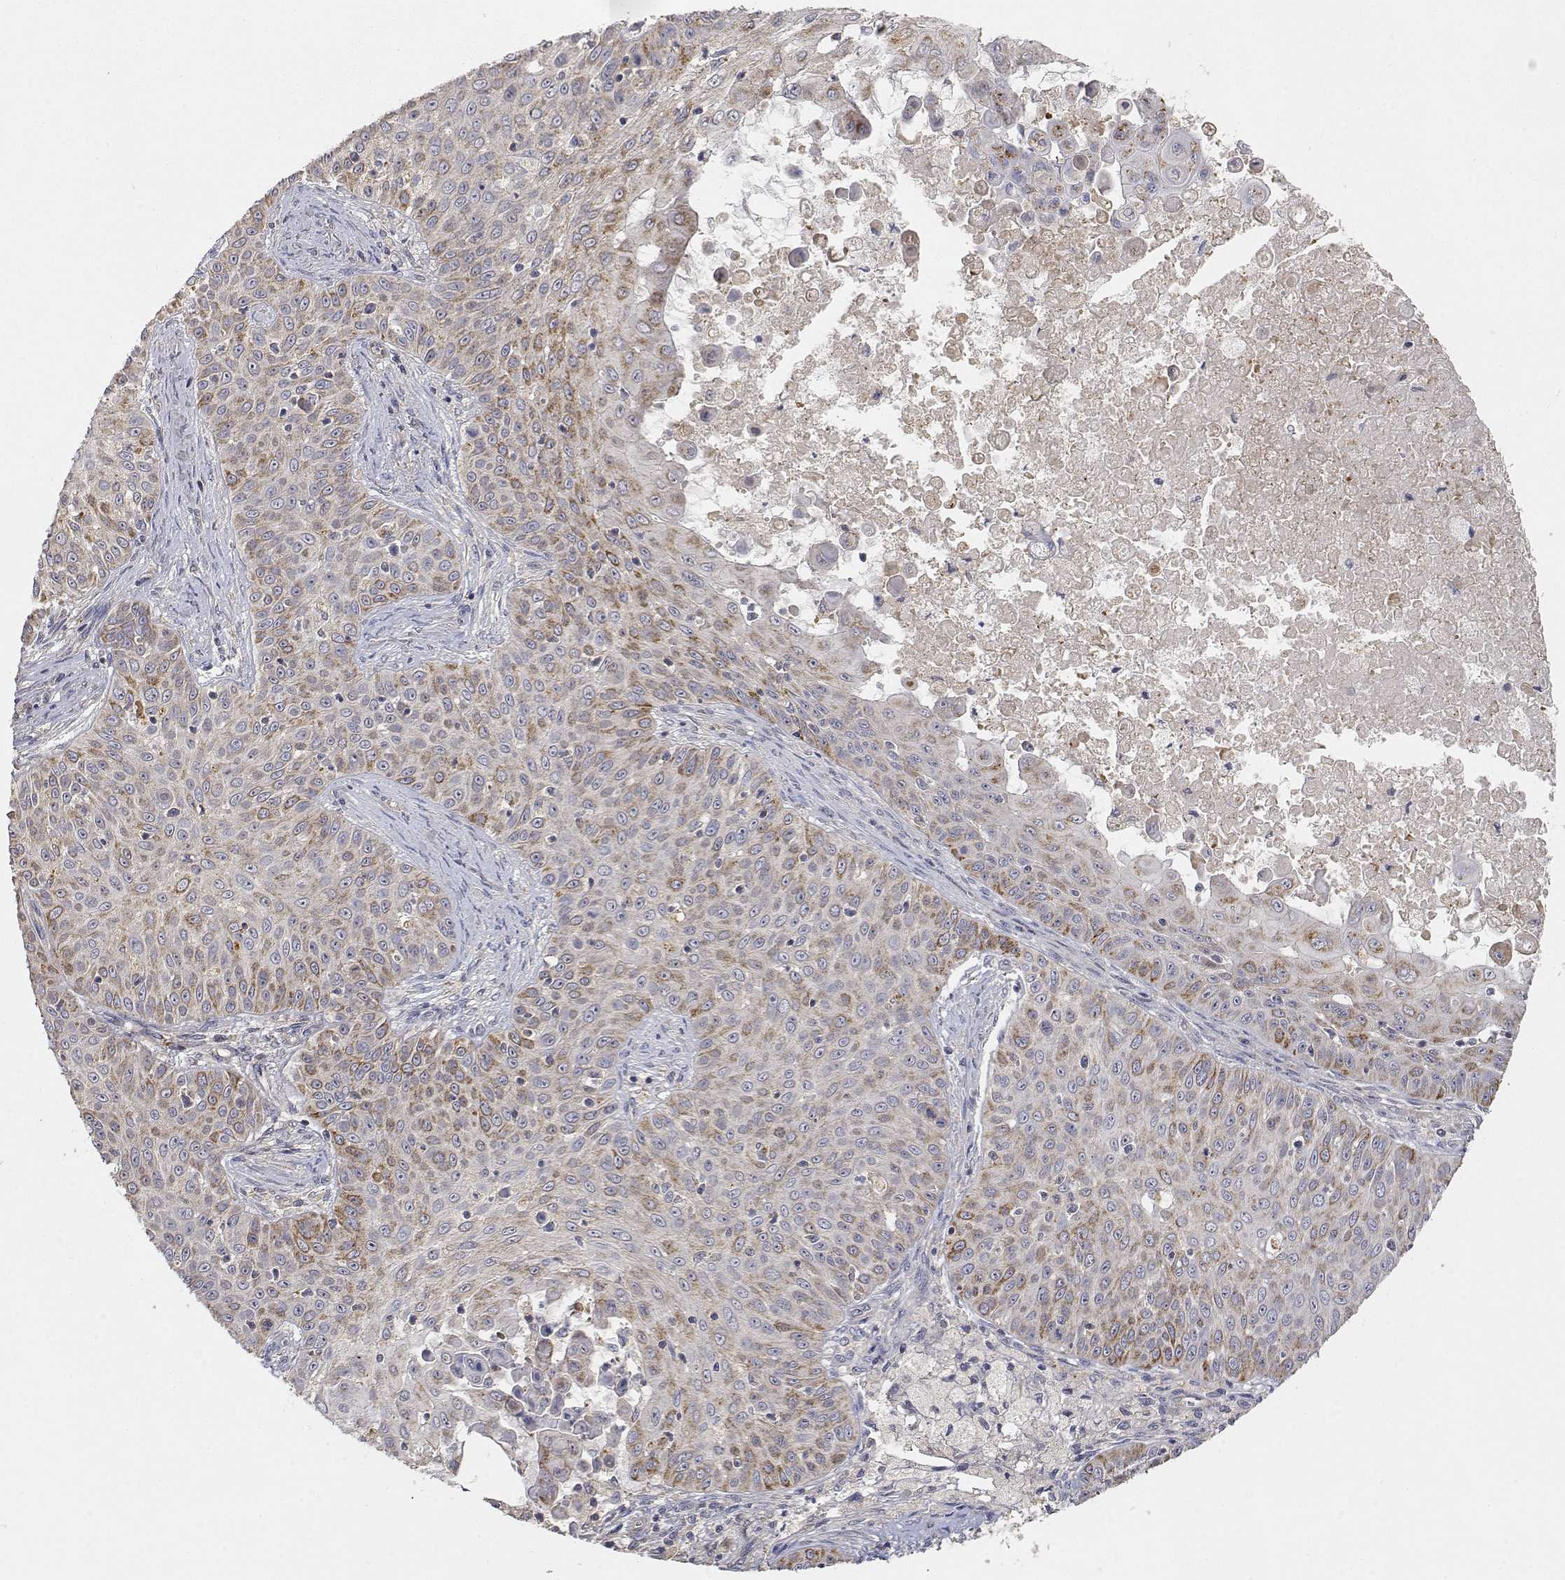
{"staining": {"intensity": "moderate", "quantity": "25%-75%", "location": "cytoplasmic/membranous"}, "tissue": "skin cancer", "cell_type": "Tumor cells", "image_type": "cancer", "snomed": [{"axis": "morphology", "description": "Squamous cell carcinoma, NOS"}, {"axis": "topography", "description": "Skin"}], "caption": "A brown stain highlights moderate cytoplasmic/membranous positivity of a protein in skin squamous cell carcinoma tumor cells.", "gene": "LONRF3", "patient": {"sex": "male", "age": 82}}